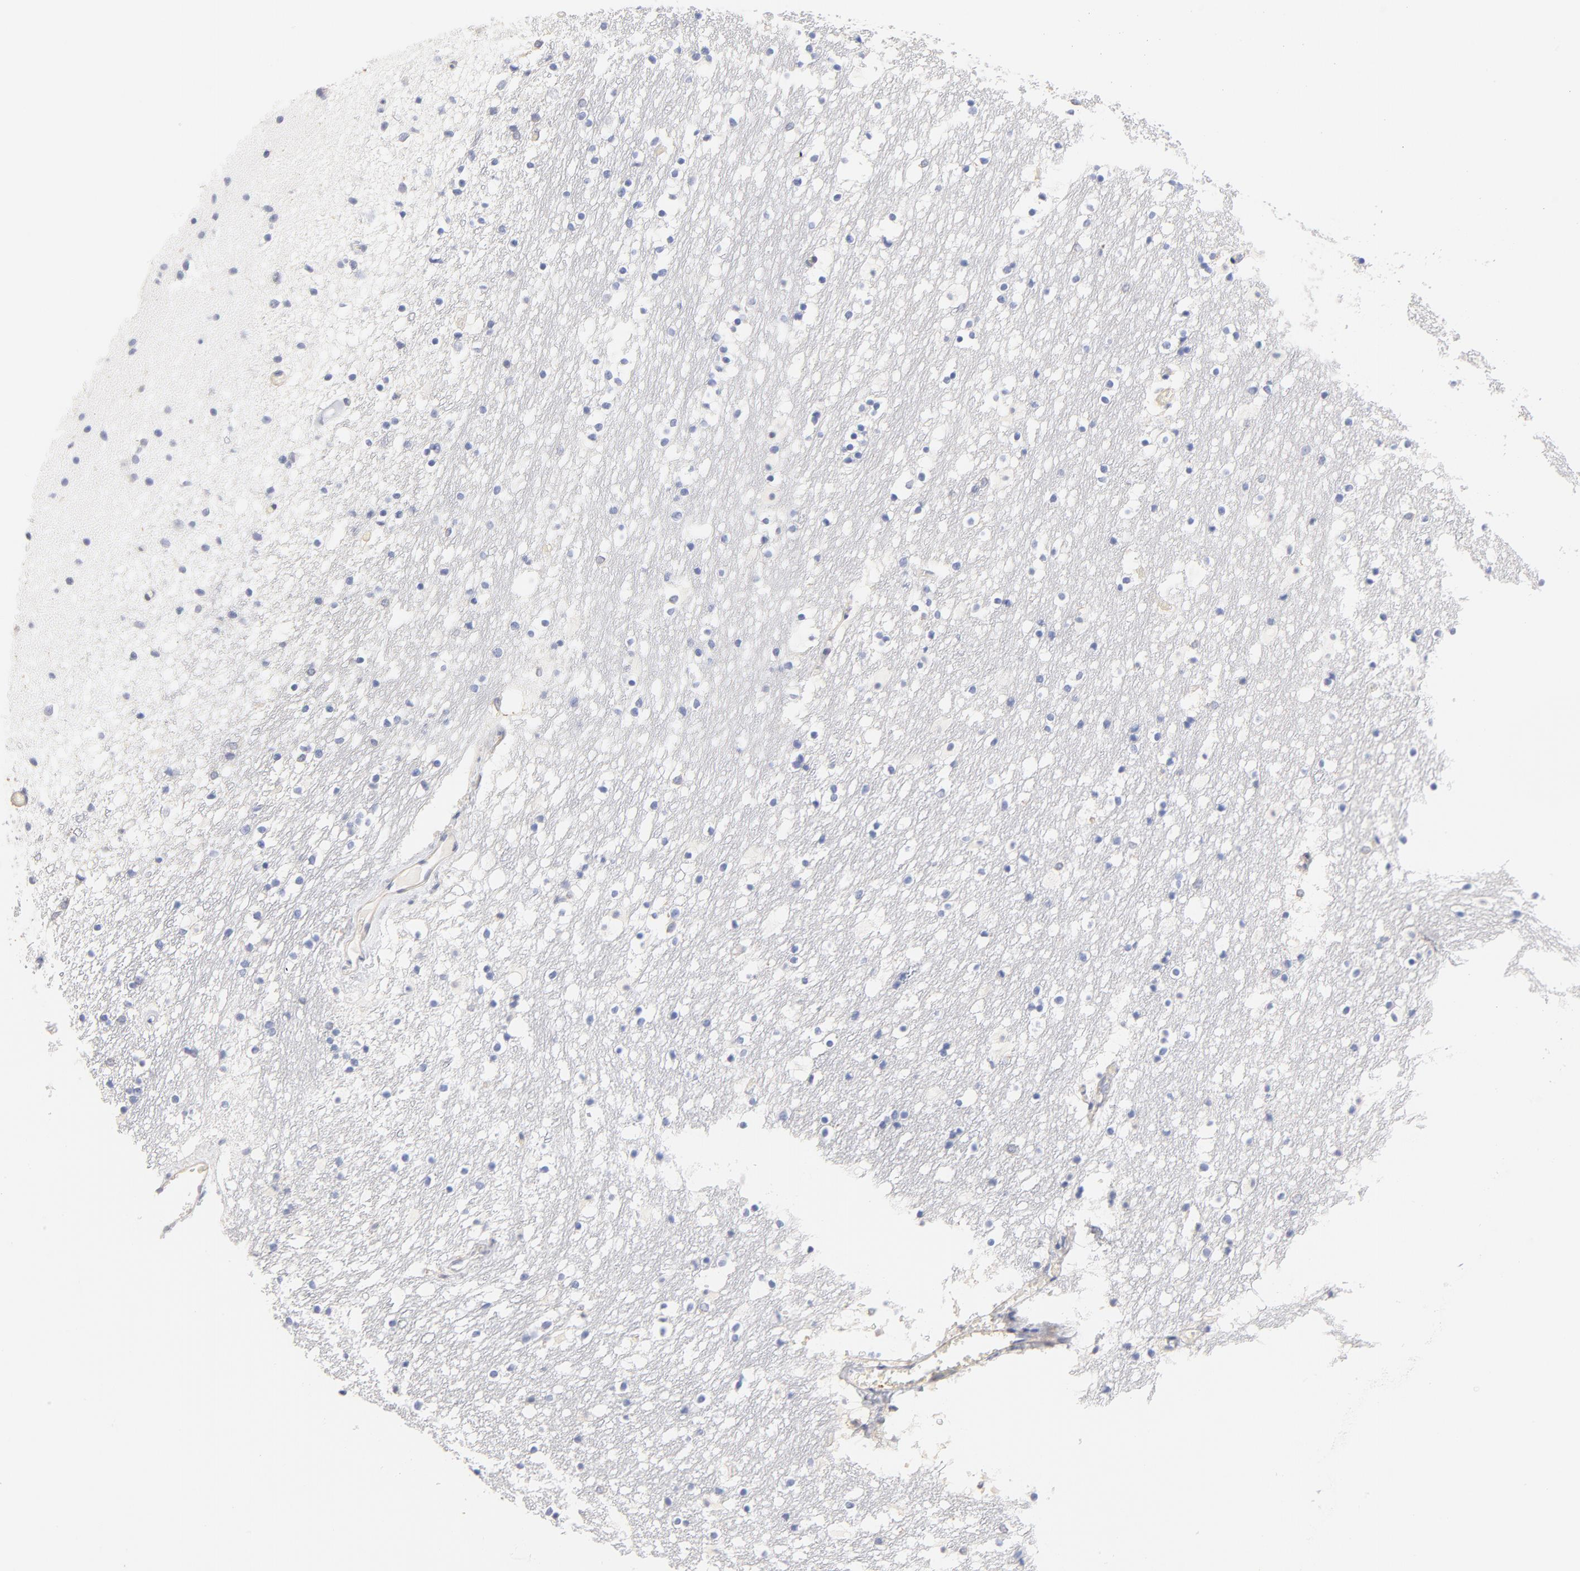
{"staining": {"intensity": "negative", "quantity": "none", "location": "none"}, "tissue": "caudate", "cell_type": "Glial cells", "image_type": "normal", "snomed": [{"axis": "morphology", "description": "Normal tissue, NOS"}, {"axis": "topography", "description": "Lateral ventricle wall"}], "caption": "An immunohistochemistry image of unremarkable caudate is shown. There is no staining in glial cells of caudate. The staining was performed using DAB to visualize the protein expression in brown, while the nuclei were stained in blue with hematoxylin (Magnification: 20x).", "gene": "ITGA8", "patient": {"sex": "male", "age": 45}}